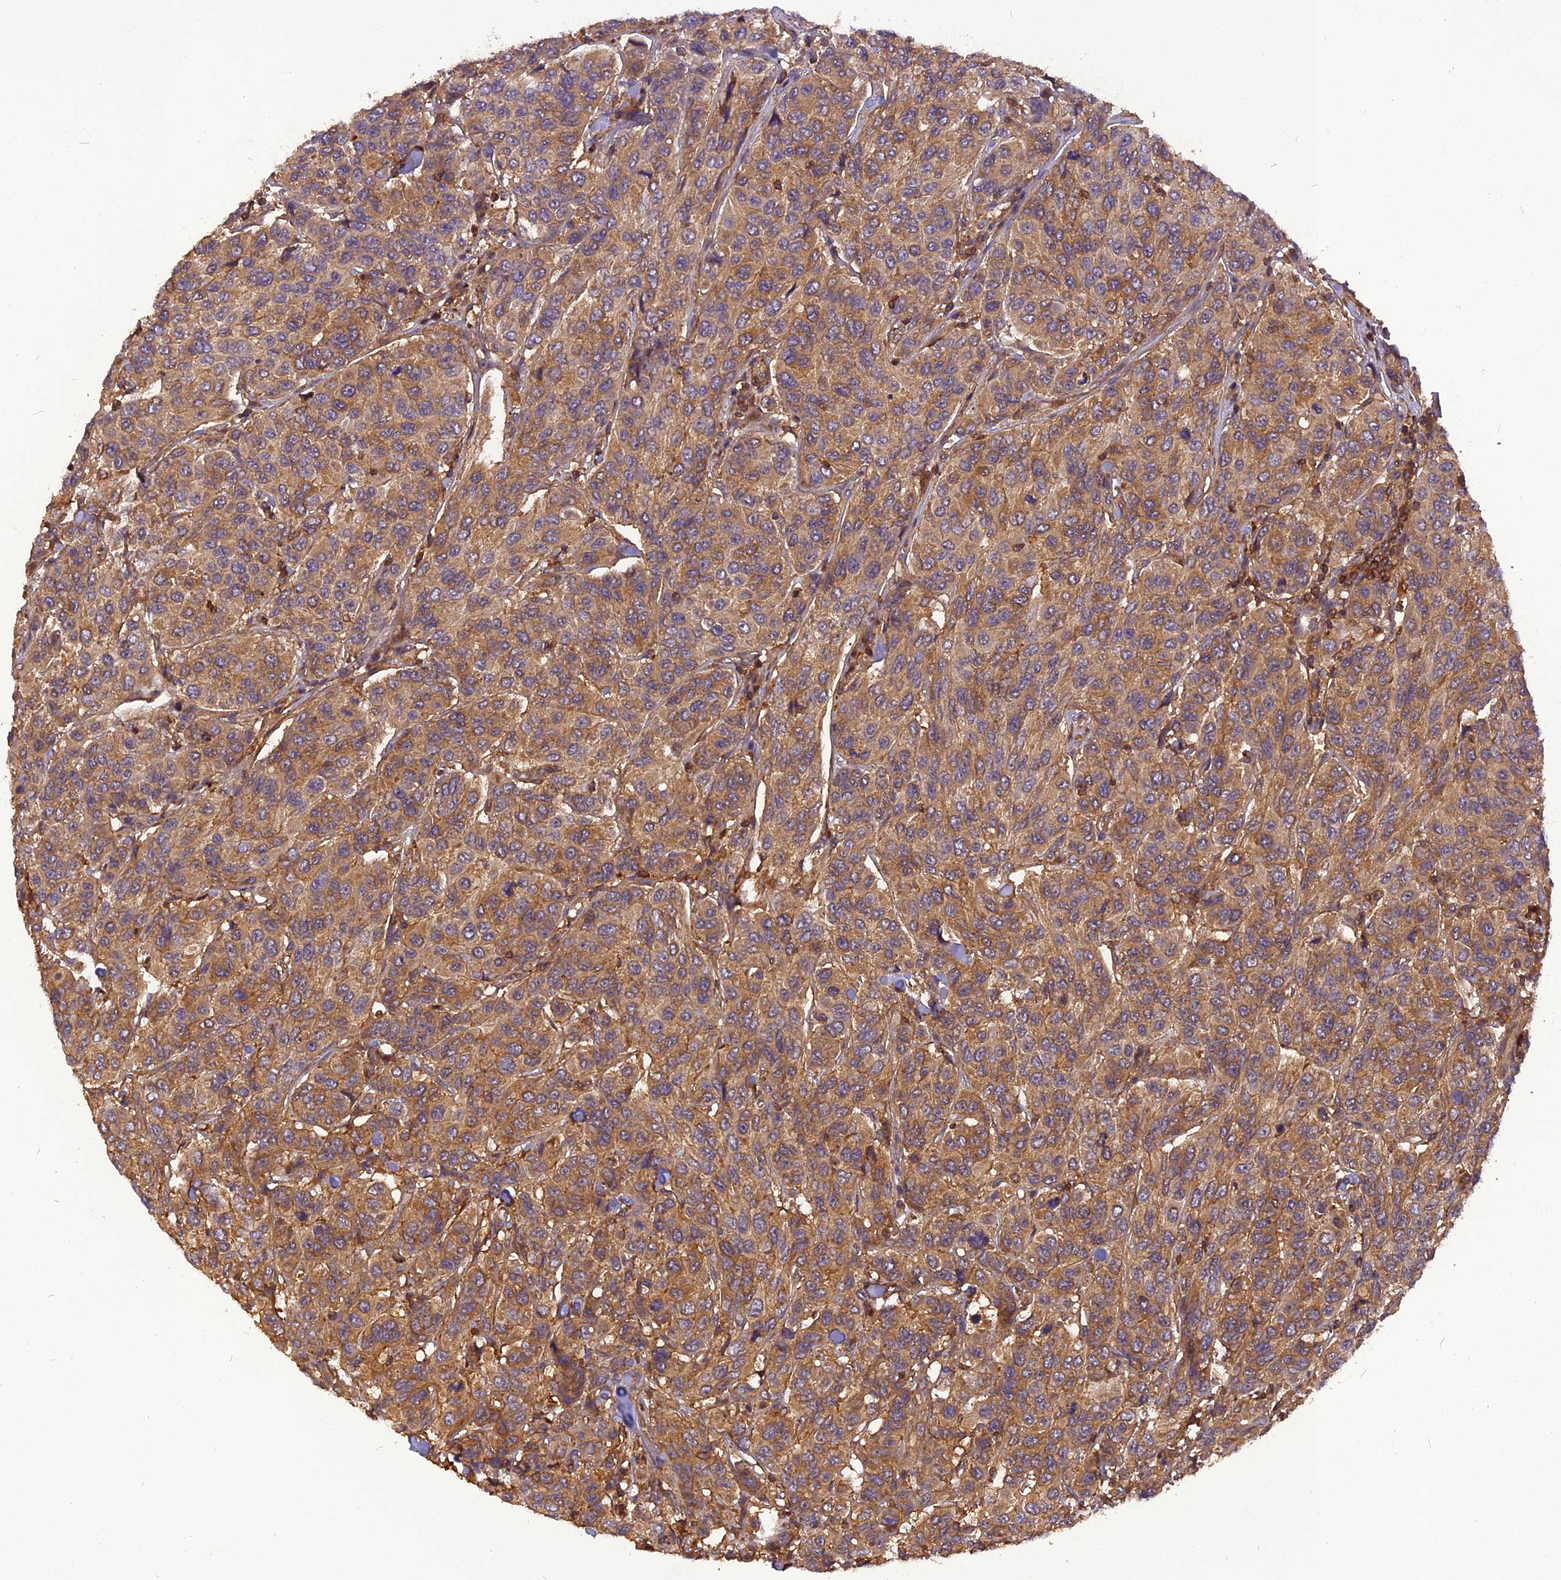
{"staining": {"intensity": "moderate", "quantity": ">75%", "location": "cytoplasmic/membranous"}, "tissue": "breast cancer", "cell_type": "Tumor cells", "image_type": "cancer", "snomed": [{"axis": "morphology", "description": "Duct carcinoma"}, {"axis": "topography", "description": "Breast"}], "caption": "Protein analysis of breast invasive ductal carcinoma tissue exhibits moderate cytoplasmic/membranous staining in about >75% of tumor cells.", "gene": "STOML1", "patient": {"sex": "female", "age": 55}}